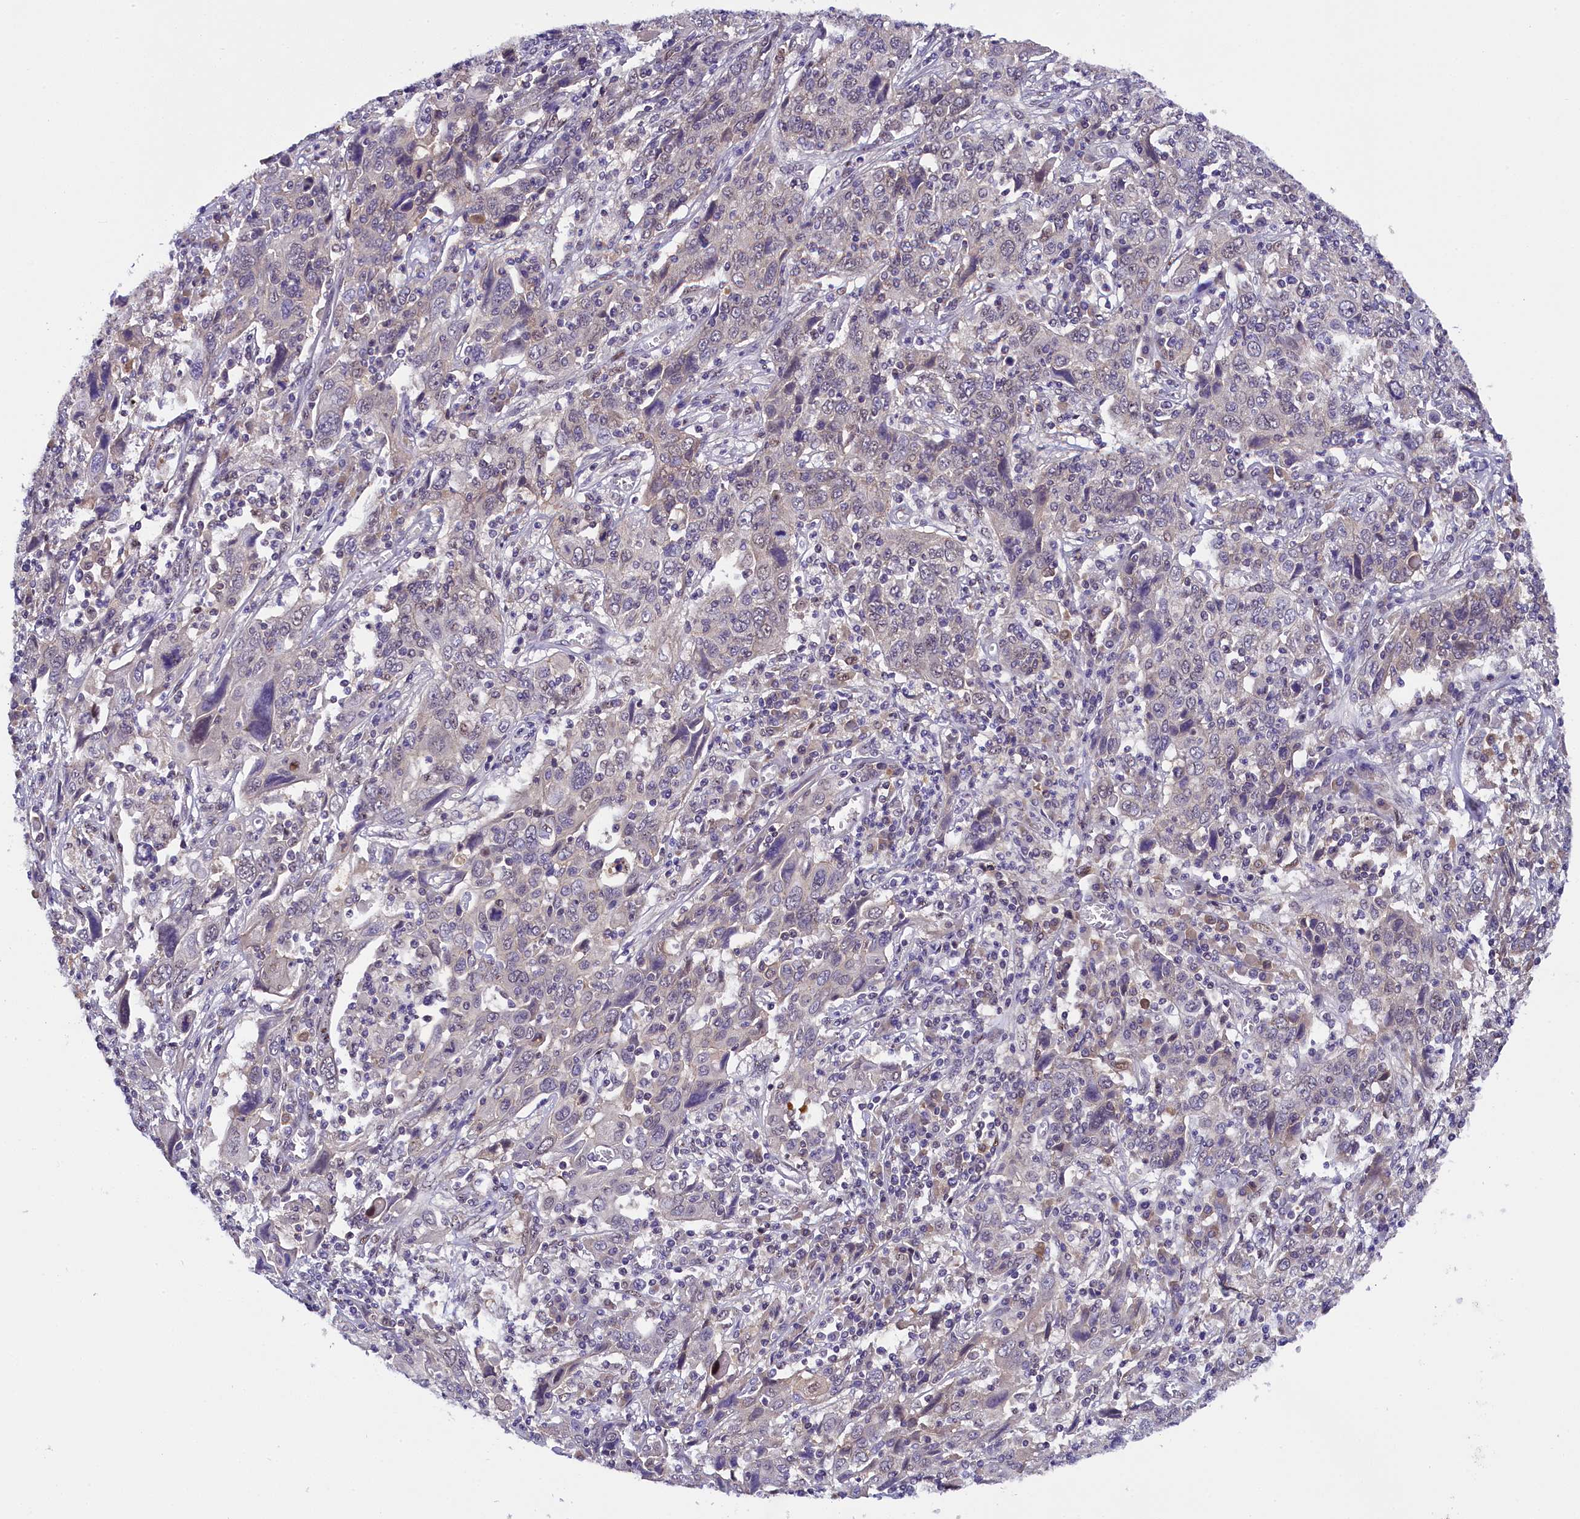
{"staining": {"intensity": "negative", "quantity": "none", "location": "none"}, "tissue": "cervical cancer", "cell_type": "Tumor cells", "image_type": "cancer", "snomed": [{"axis": "morphology", "description": "Squamous cell carcinoma, NOS"}, {"axis": "topography", "description": "Cervix"}], "caption": "A photomicrograph of human cervical cancer (squamous cell carcinoma) is negative for staining in tumor cells.", "gene": "ENKD1", "patient": {"sex": "female", "age": 46}}